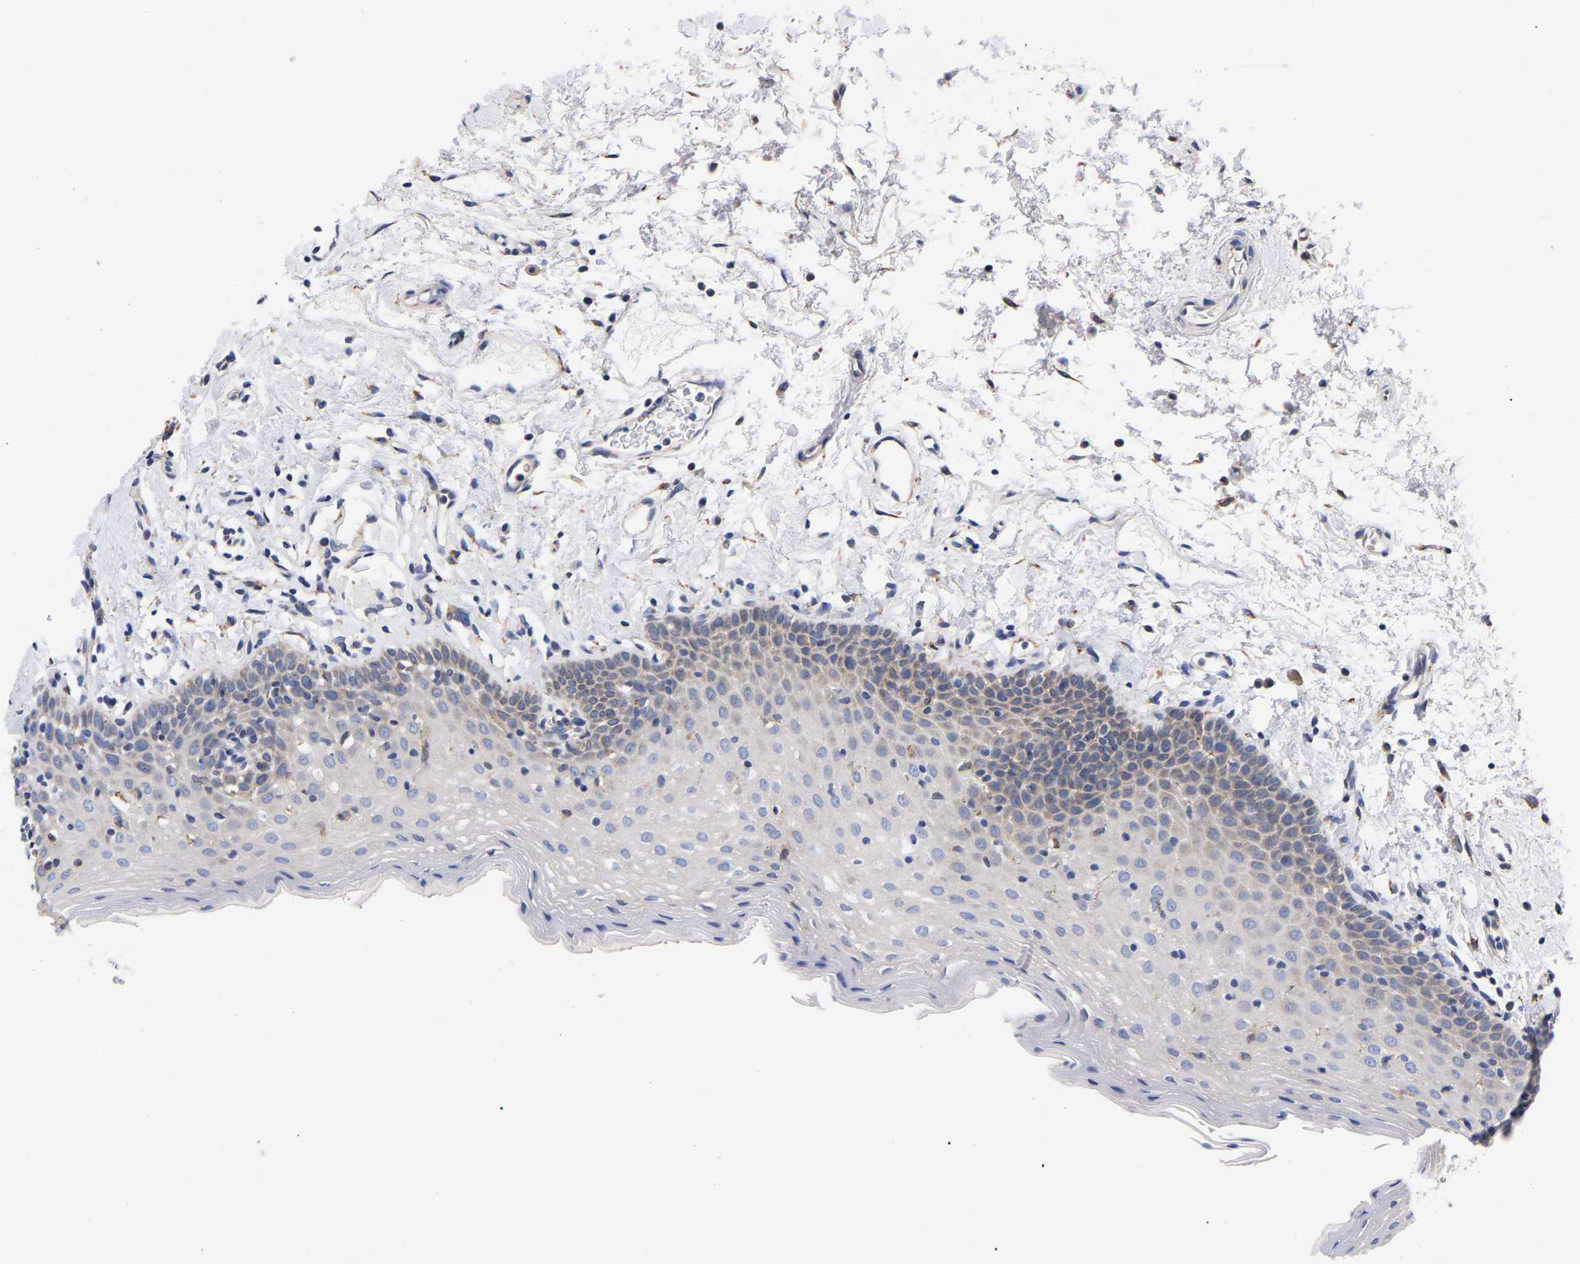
{"staining": {"intensity": "moderate", "quantity": "<25%", "location": "cytoplasmic/membranous"}, "tissue": "oral mucosa", "cell_type": "Squamous epithelial cells", "image_type": "normal", "snomed": [{"axis": "morphology", "description": "Normal tissue, NOS"}, {"axis": "topography", "description": "Oral tissue"}], "caption": "Normal oral mucosa reveals moderate cytoplasmic/membranous staining in about <25% of squamous epithelial cells (DAB = brown stain, brightfield microscopy at high magnification)..", "gene": "CFAP298", "patient": {"sex": "male", "age": 66}}